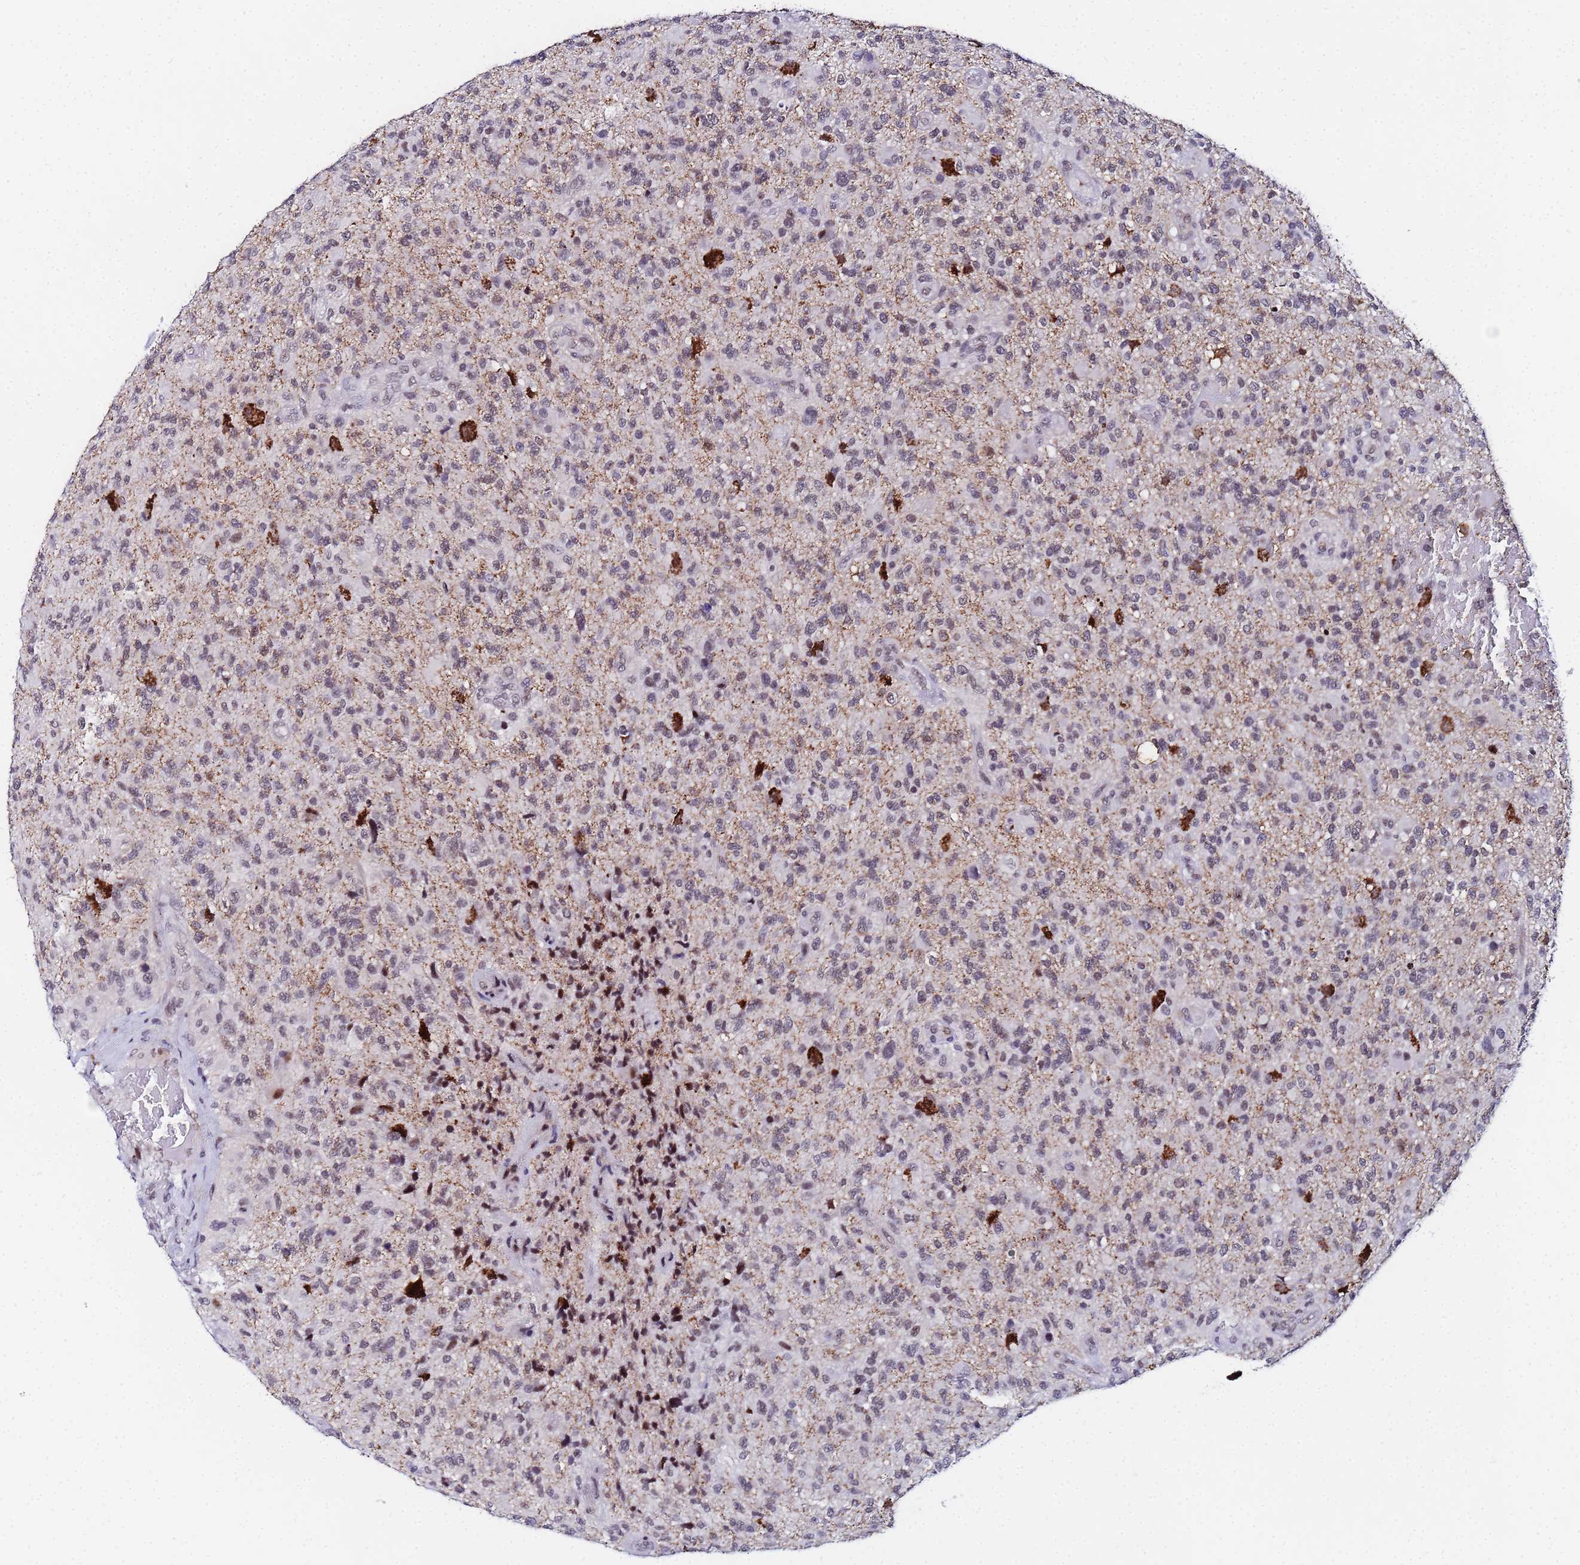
{"staining": {"intensity": "negative", "quantity": "none", "location": "none"}, "tissue": "glioma", "cell_type": "Tumor cells", "image_type": "cancer", "snomed": [{"axis": "morphology", "description": "Glioma, malignant, High grade"}, {"axis": "topography", "description": "Brain"}], "caption": "Immunohistochemistry of malignant glioma (high-grade) reveals no expression in tumor cells.", "gene": "CKMT1A", "patient": {"sex": "male", "age": 47}}